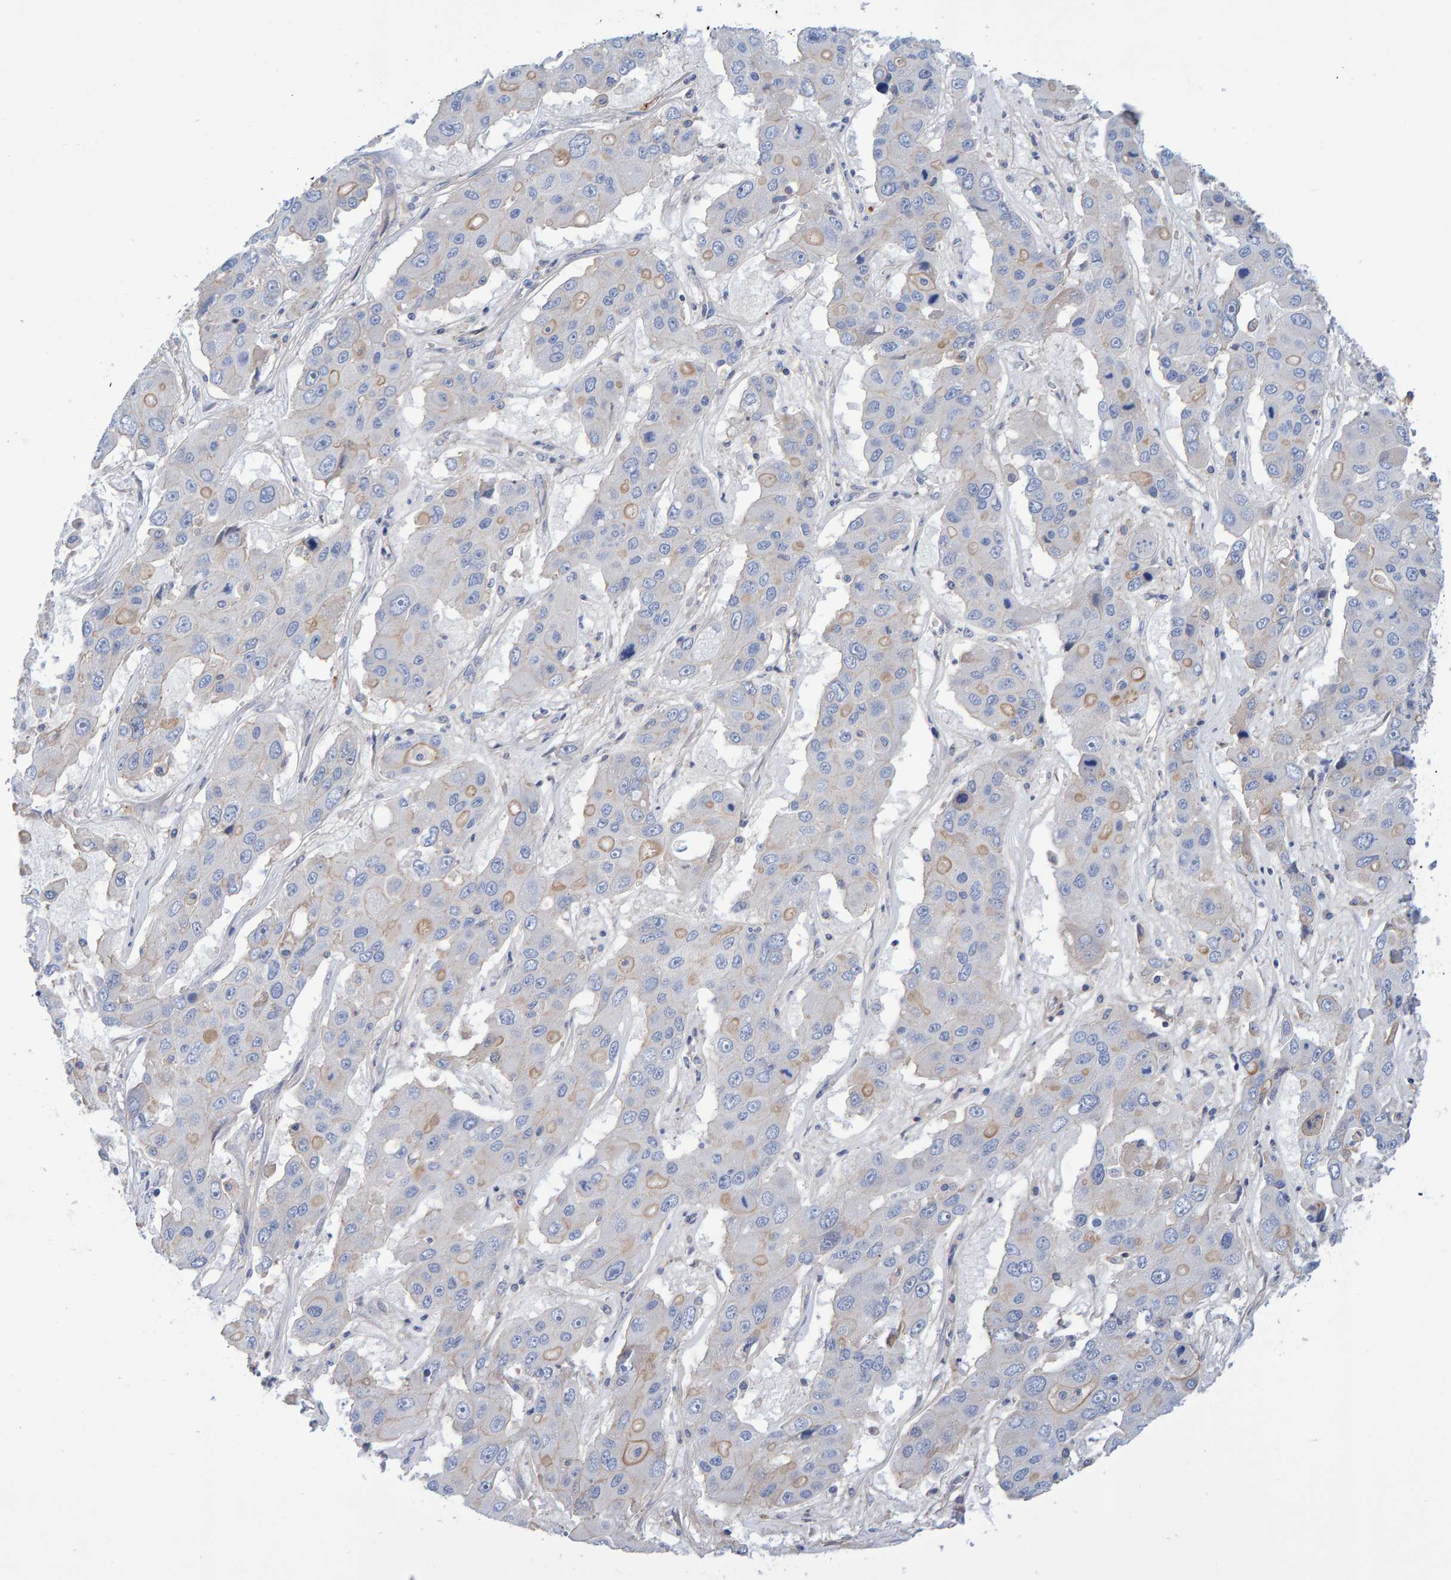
{"staining": {"intensity": "weak", "quantity": "<25%", "location": "cytoplasmic/membranous"}, "tissue": "liver cancer", "cell_type": "Tumor cells", "image_type": "cancer", "snomed": [{"axis": "morphology", "description": "Cholangiocarcinoma"}, {"axis": "topography", "description": "Liver"}], "caption": "This is an IHC photomicrograph of cholangiocarcinoma (liver). There is no staining in tumor cells.", "gene": "EFR3A", "patient": {"sex": "male", "age": 67}}